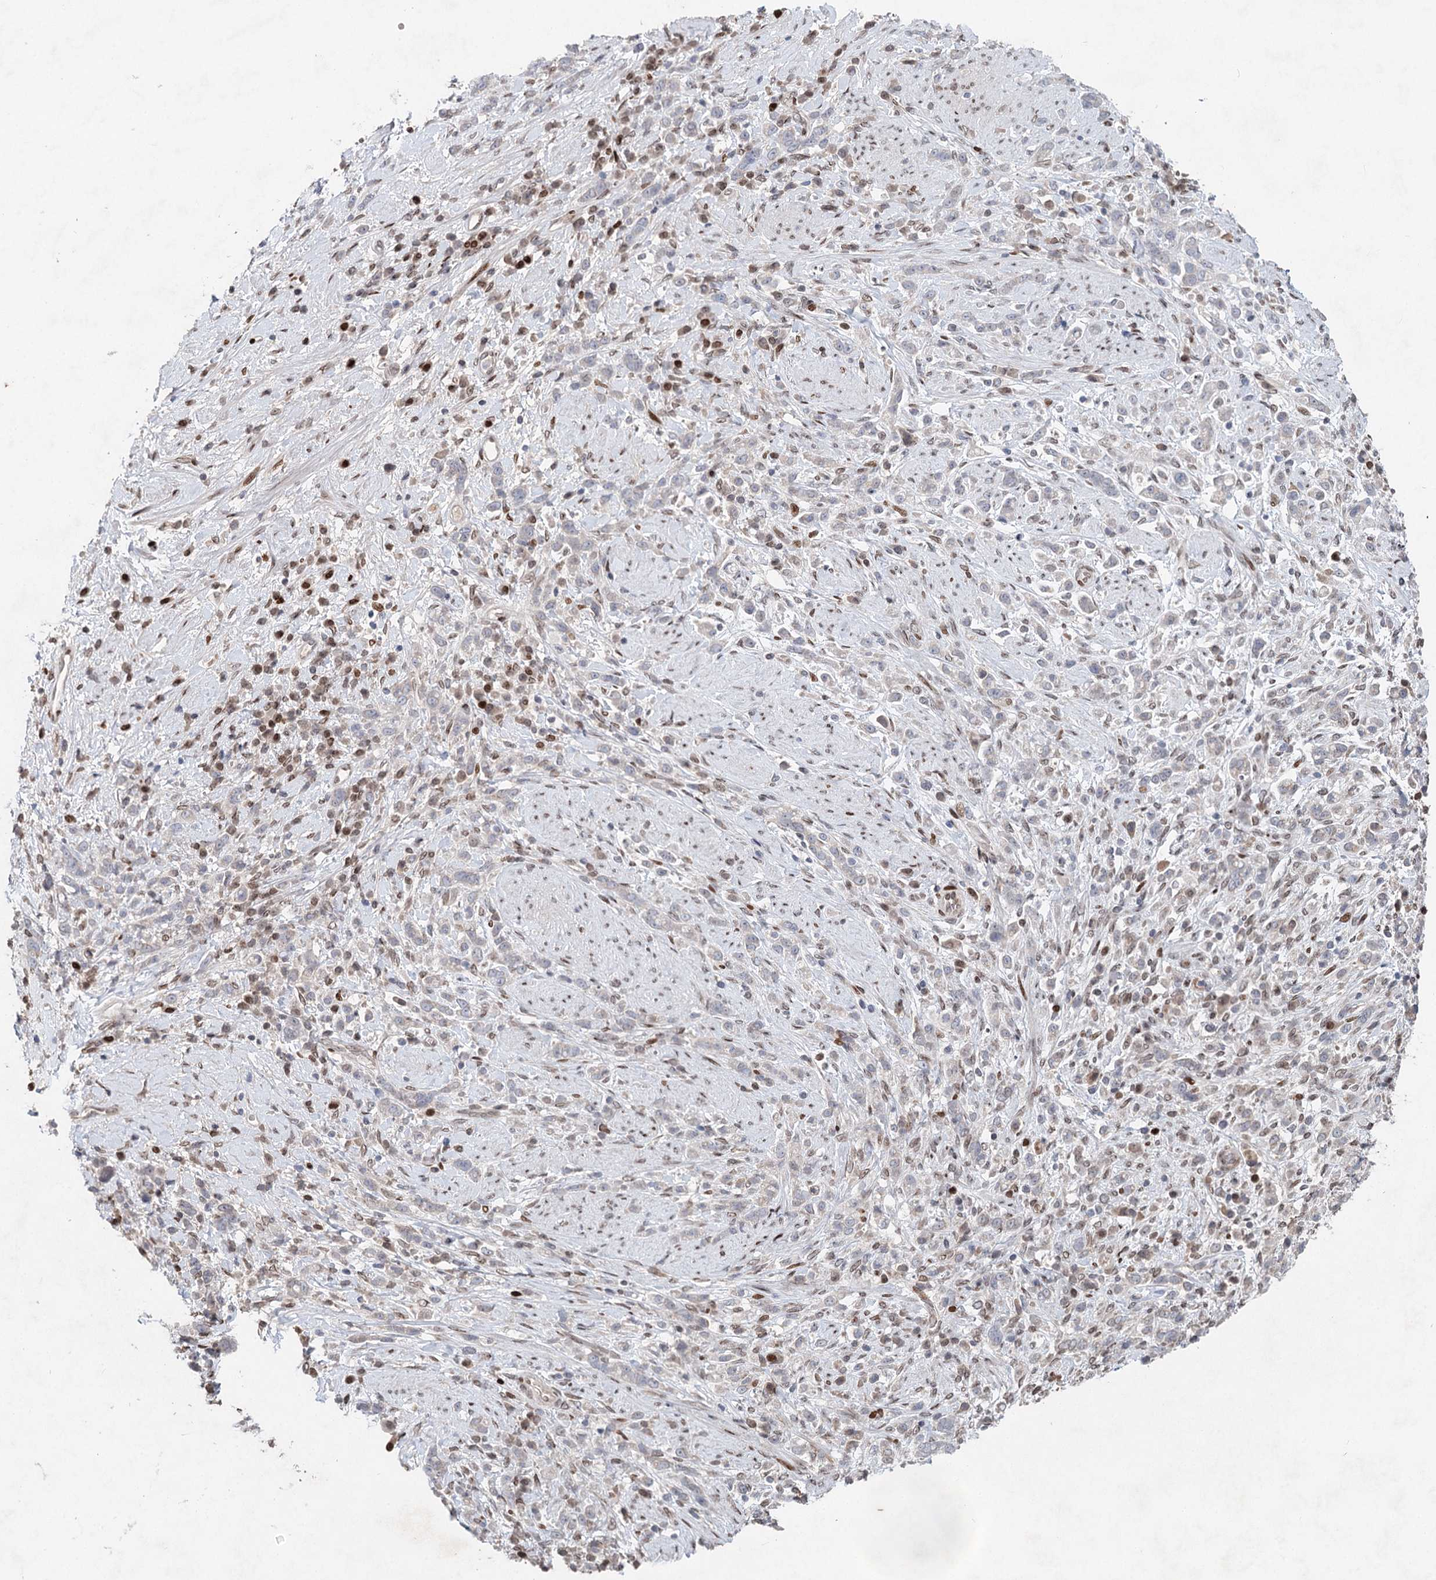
{"staining": {"intensity": "negative", "quantity": "none", "location": "none"}, "tissue": "stomach cancer", "cell_type": "Tumor cells", "image_type": "cancer", "snomed": [{"axis": "morphology", "description": "Adenocarcinoma, NOS"}, {"axis": "topography", "description": "Stomach"}], "caption": "A high-resolution image shows immunohistochemistry (IHC) staining of stomach adenocarcinoma, which shows no significant staining in tumor cells.", "gene": "FRMD4A", "patient": {"sex": "female", "age": 60}}